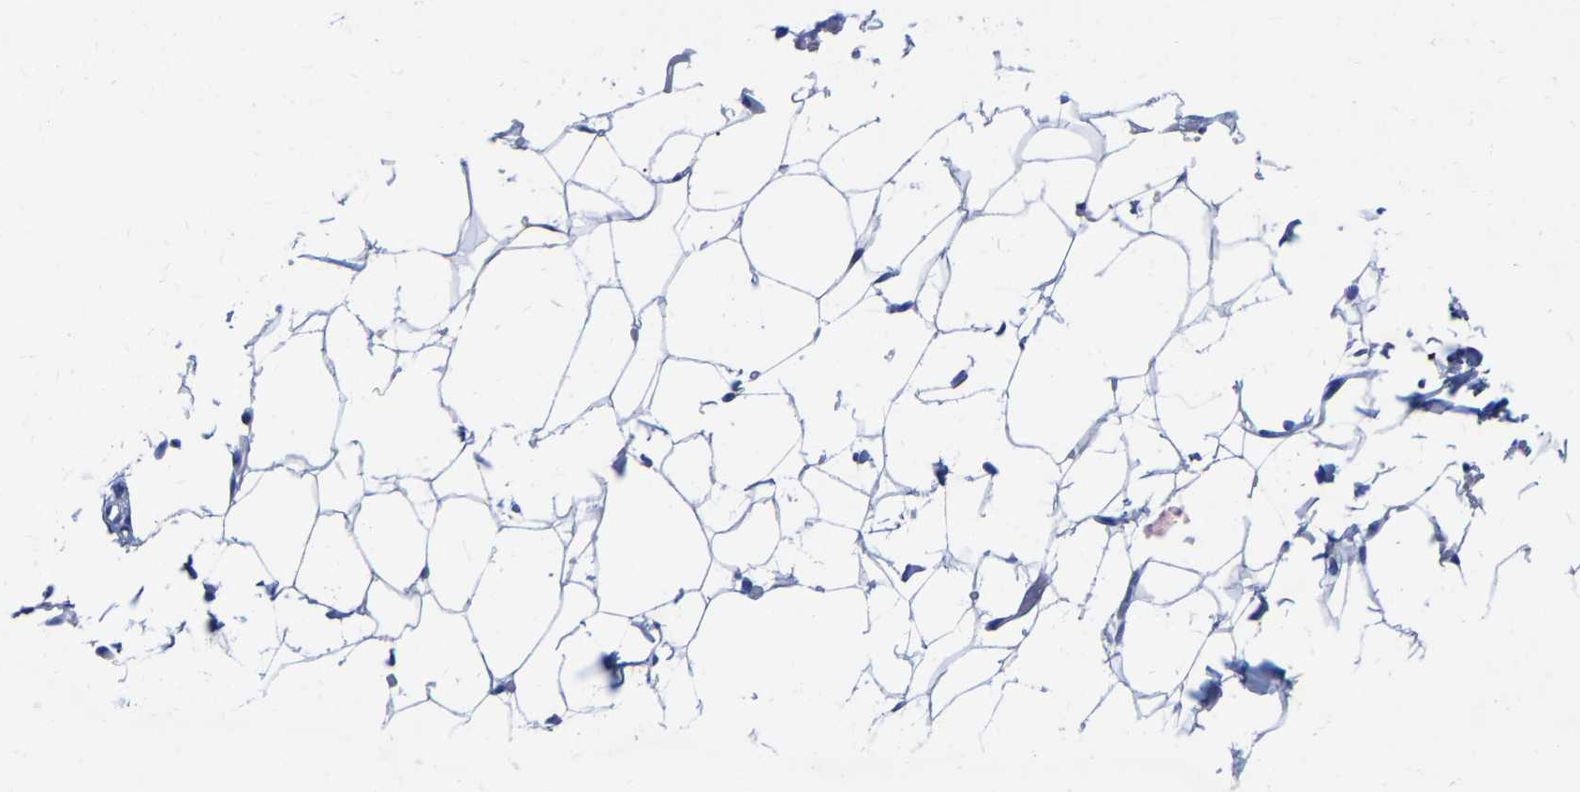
{"staining": {"intensity": "negative", "quantity": "none", "location": "none"}, "tissue": "adipose tissue", "cell_type": "Adipocytes", "image_type": "normal", "snomed": [{"axis": "morphology", "description": "Normal tissue, NOS"}, {"axis": "topography", "description": "Breast"}, {"axis": "topography", "description": "Soft tissue"}], "caption": "IHC of benign adipose tissue exhibits no positivity in adipocytes.", "gene": "ZNF629", "patient": {"sex": "female", "age": 75}}